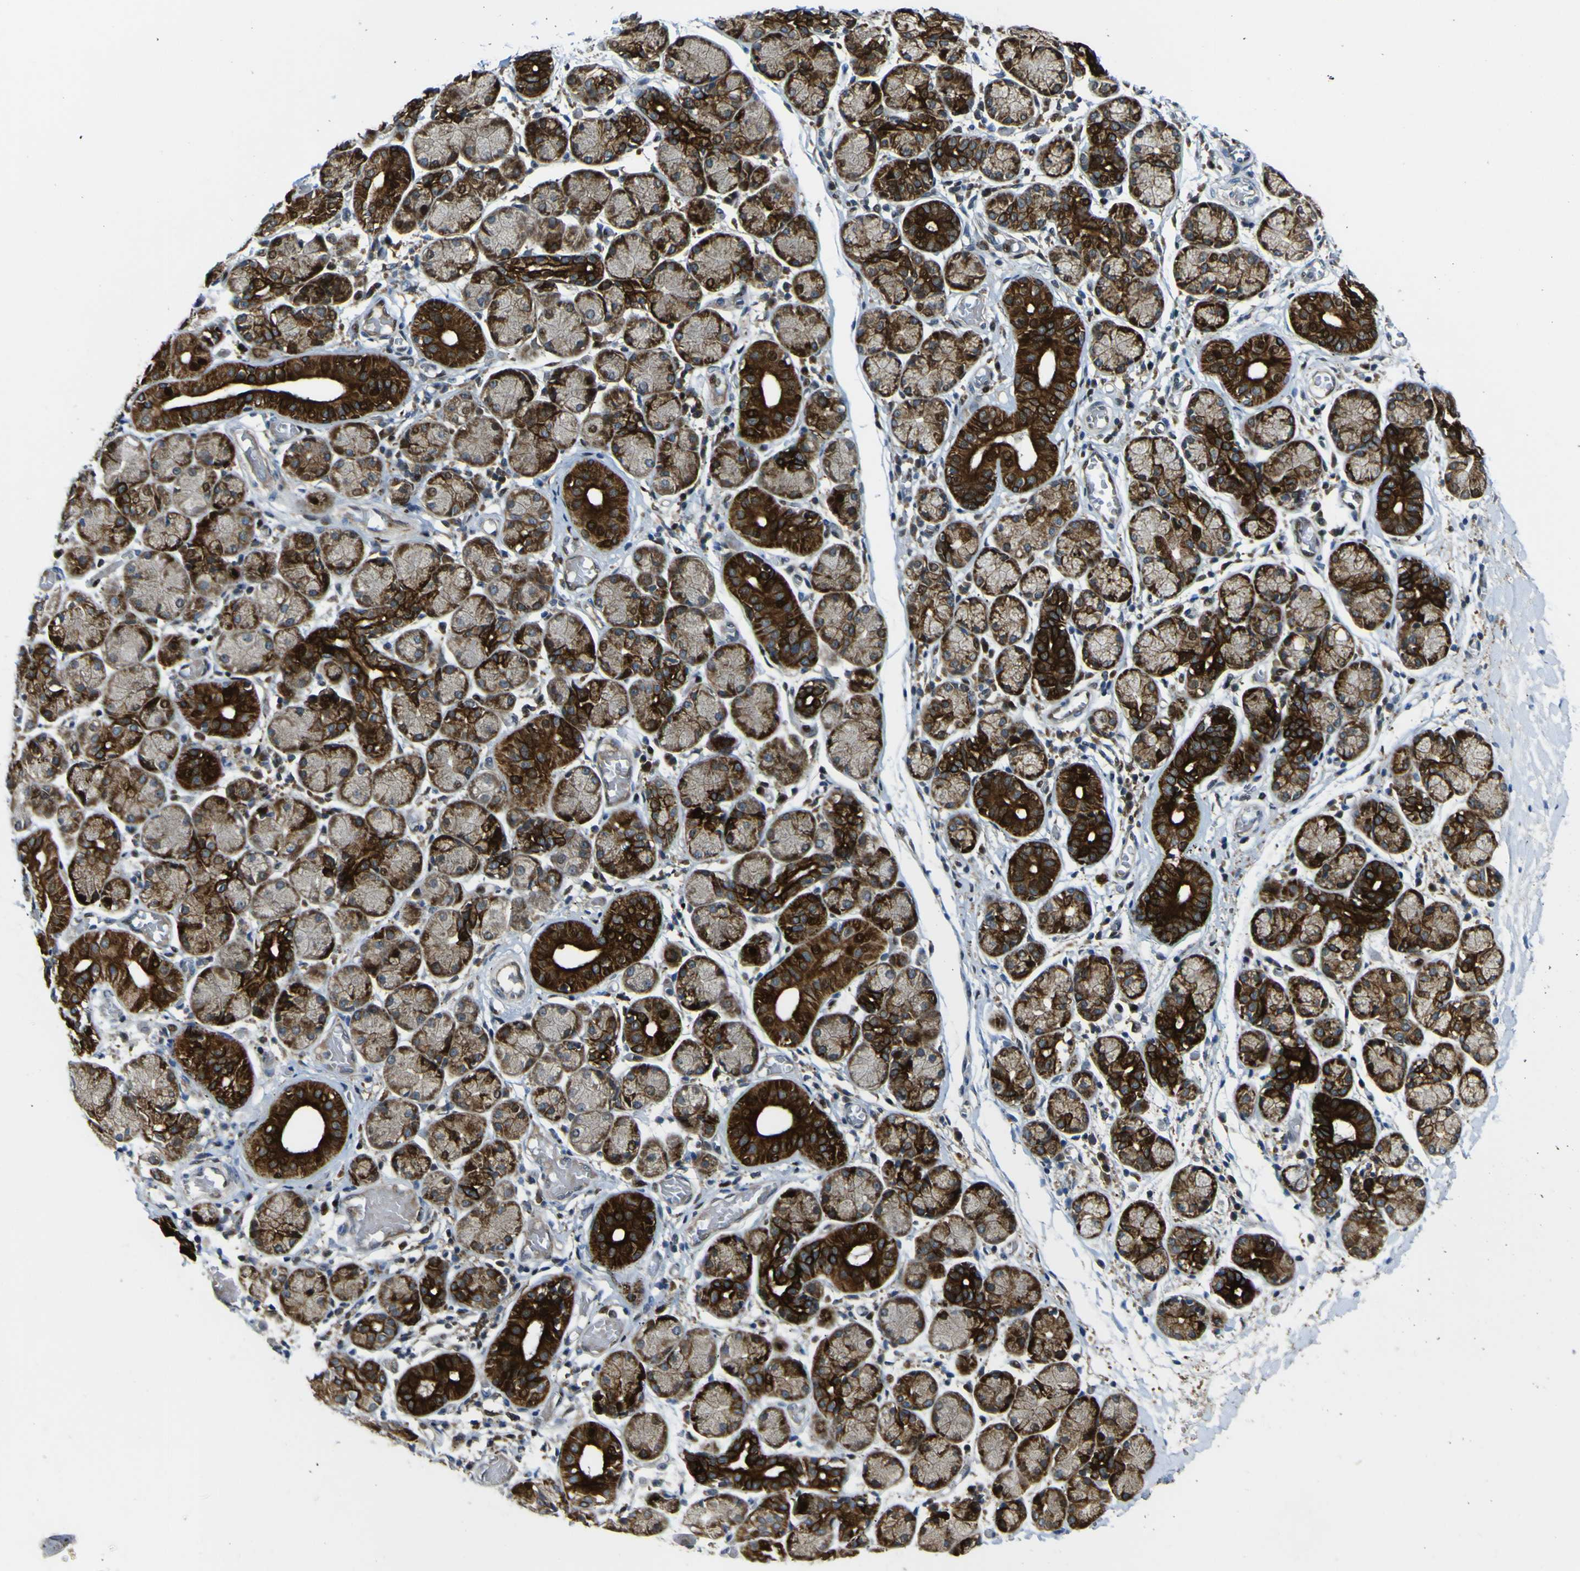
{"staining": {"intensity": "strong", "quantity": ">75%", "location": "cytoplasmic/membranous"}, "tissue": "salivary gland", "cell_type": "Glandular cells", "image_type": "normal", "snomed": [{"axis": "morphology", "description": "Normal tissue, NOS"}, {"axis": "topography", "description": "Salivary gland"}], "caption": "The photomicrograph reveals immunohistochemical staining of normal salivary gland. There is strong cytoplasmic/membranous expression is seen in about >75% of glandular cells. The staining was performed using DAB (3,3'-diaminobenzidine), with brown indicating positive protein expression. Nuclei are stained blue with hematoxylin.", "gene": "LBHD1", "patient": {"sex": "female", "age": 24}}